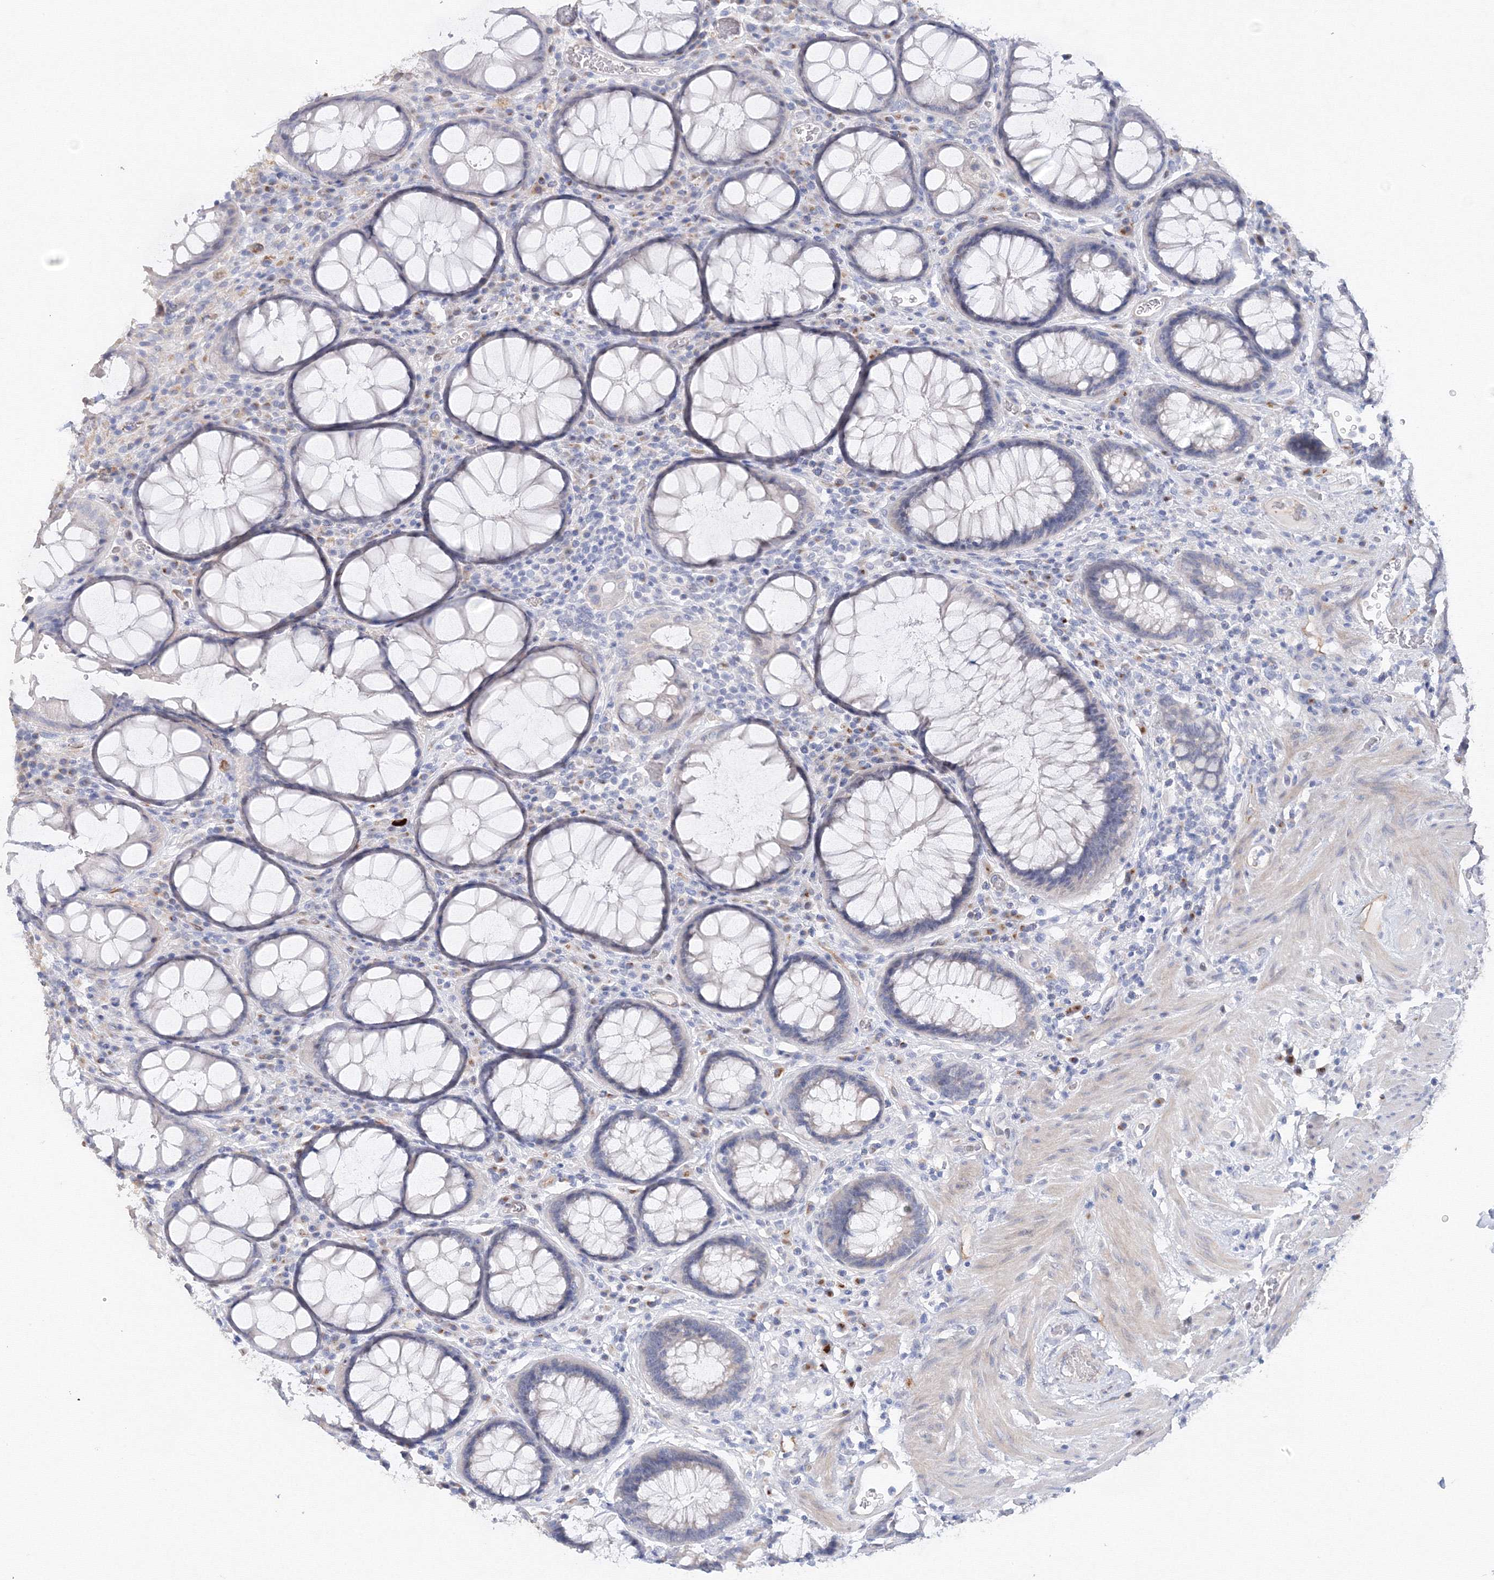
{"staining": {"intensity": "negative", "quantity": "none", "location": "none"}, "tissue": "rectum", "cell_type": "Glandular cells", "image_type": "normal", "snomed": [{"axis": "morphology", "description": "Normal tissue, NOS"}, {"axis": "topography", "description": "Rectum"}], "caption": "Rectum stained for a protein using immunohistochemistry reveals no staining glandular cells.", "gene": "TAMM41", "patient": {"sex": "male", "age": 64}}